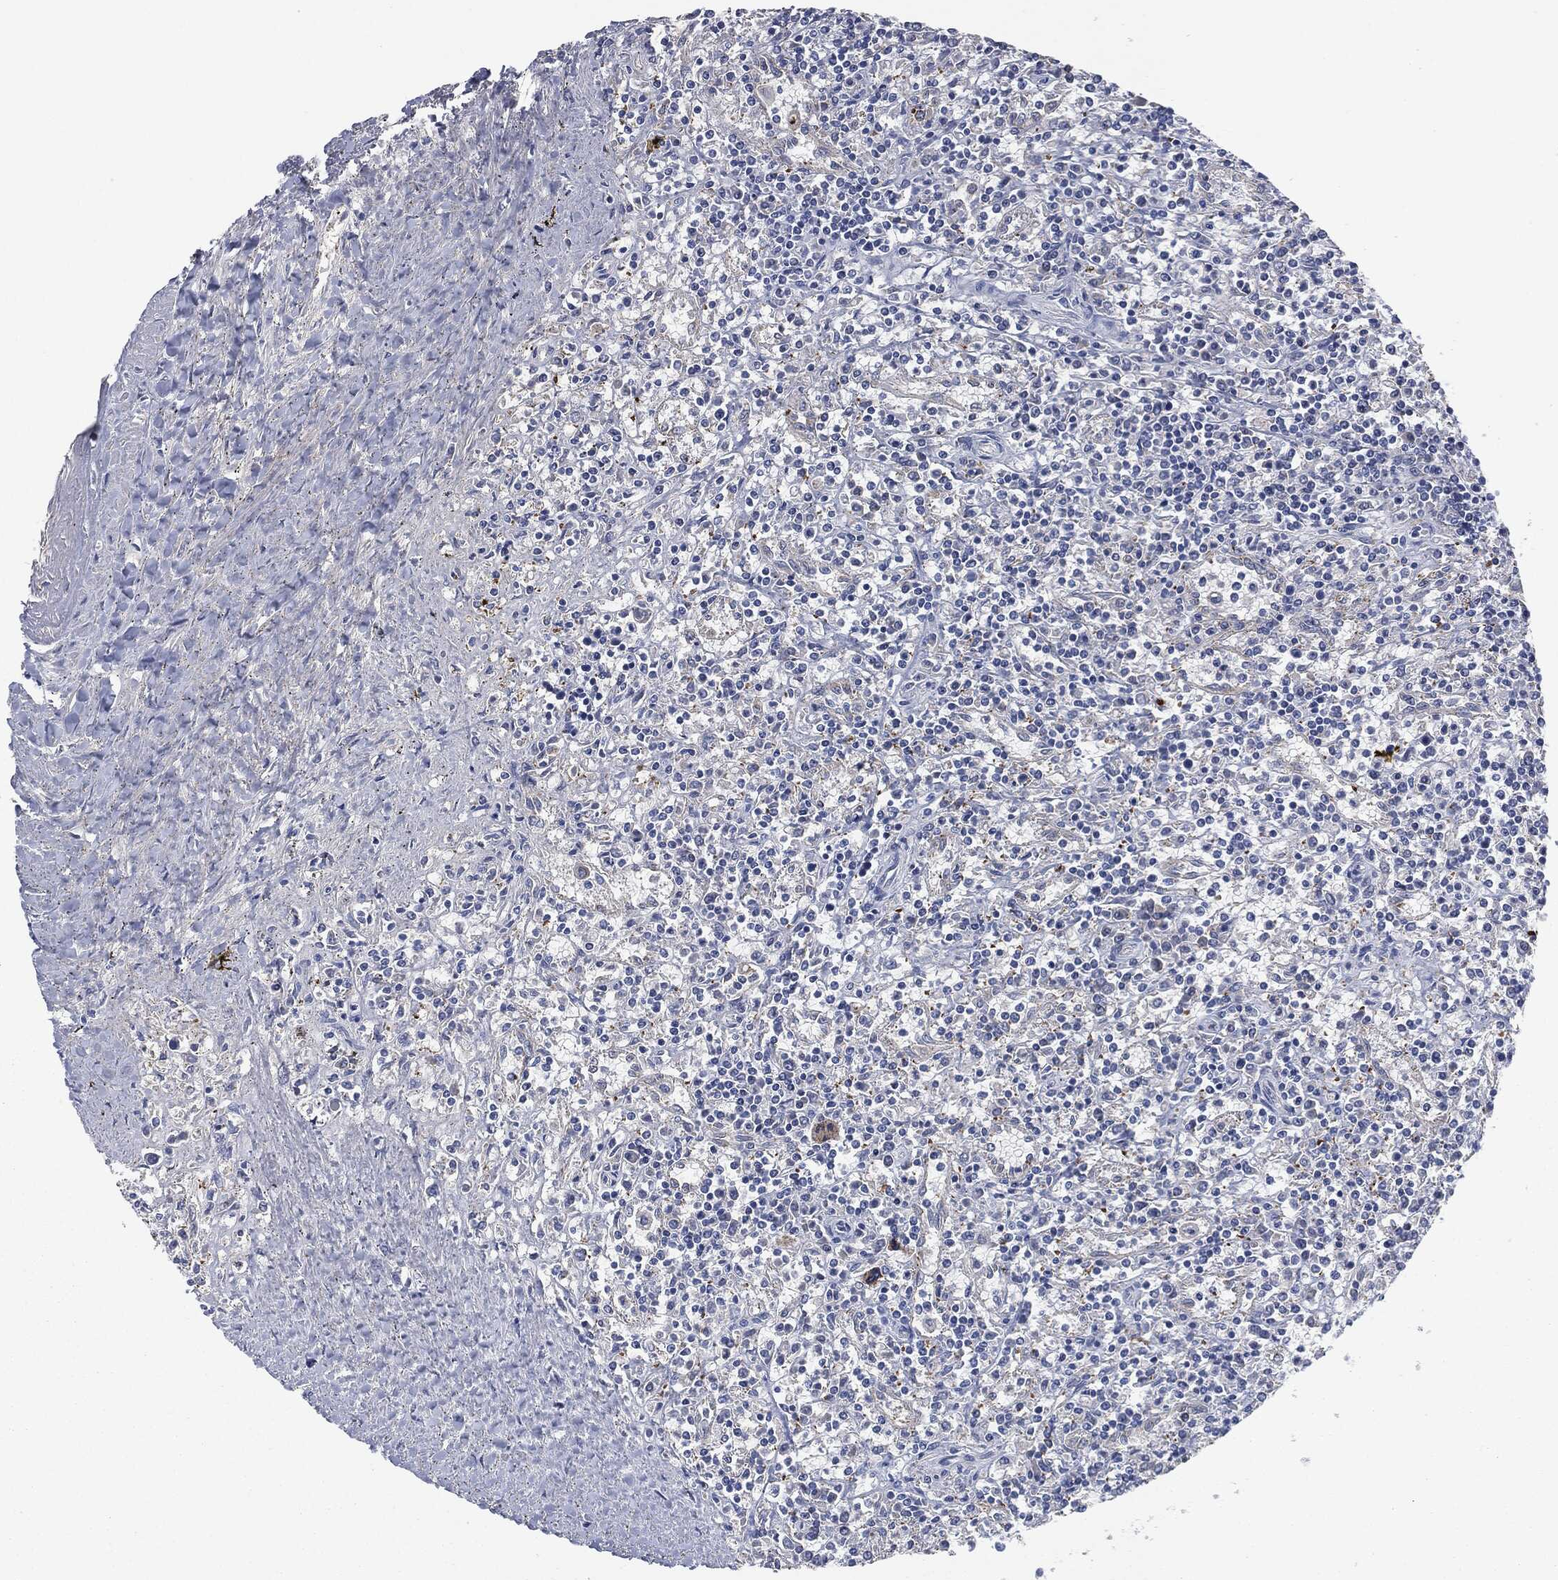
{"staining": {"intensity": "negative", "quantity": "none", "location": "none"}, "tissue": "lymphoma", "cell_type": "Tumor cells", "image_type": "cancer", "snomed": [{"axis": "morphology", "description": "Malignant lymphoma, non-Hodgkin's type, Low grade"}, {"axis": "topography", "description": "Spleen"}], "caption": "This is a histopathology image of immunohistochemistry staining of malignant lymphoma, non-Hodgkin's type (low-grade), which shows no expression in tumor cells.", "gene": "APOB", "patient": {"sex": "male", "age": 62}}